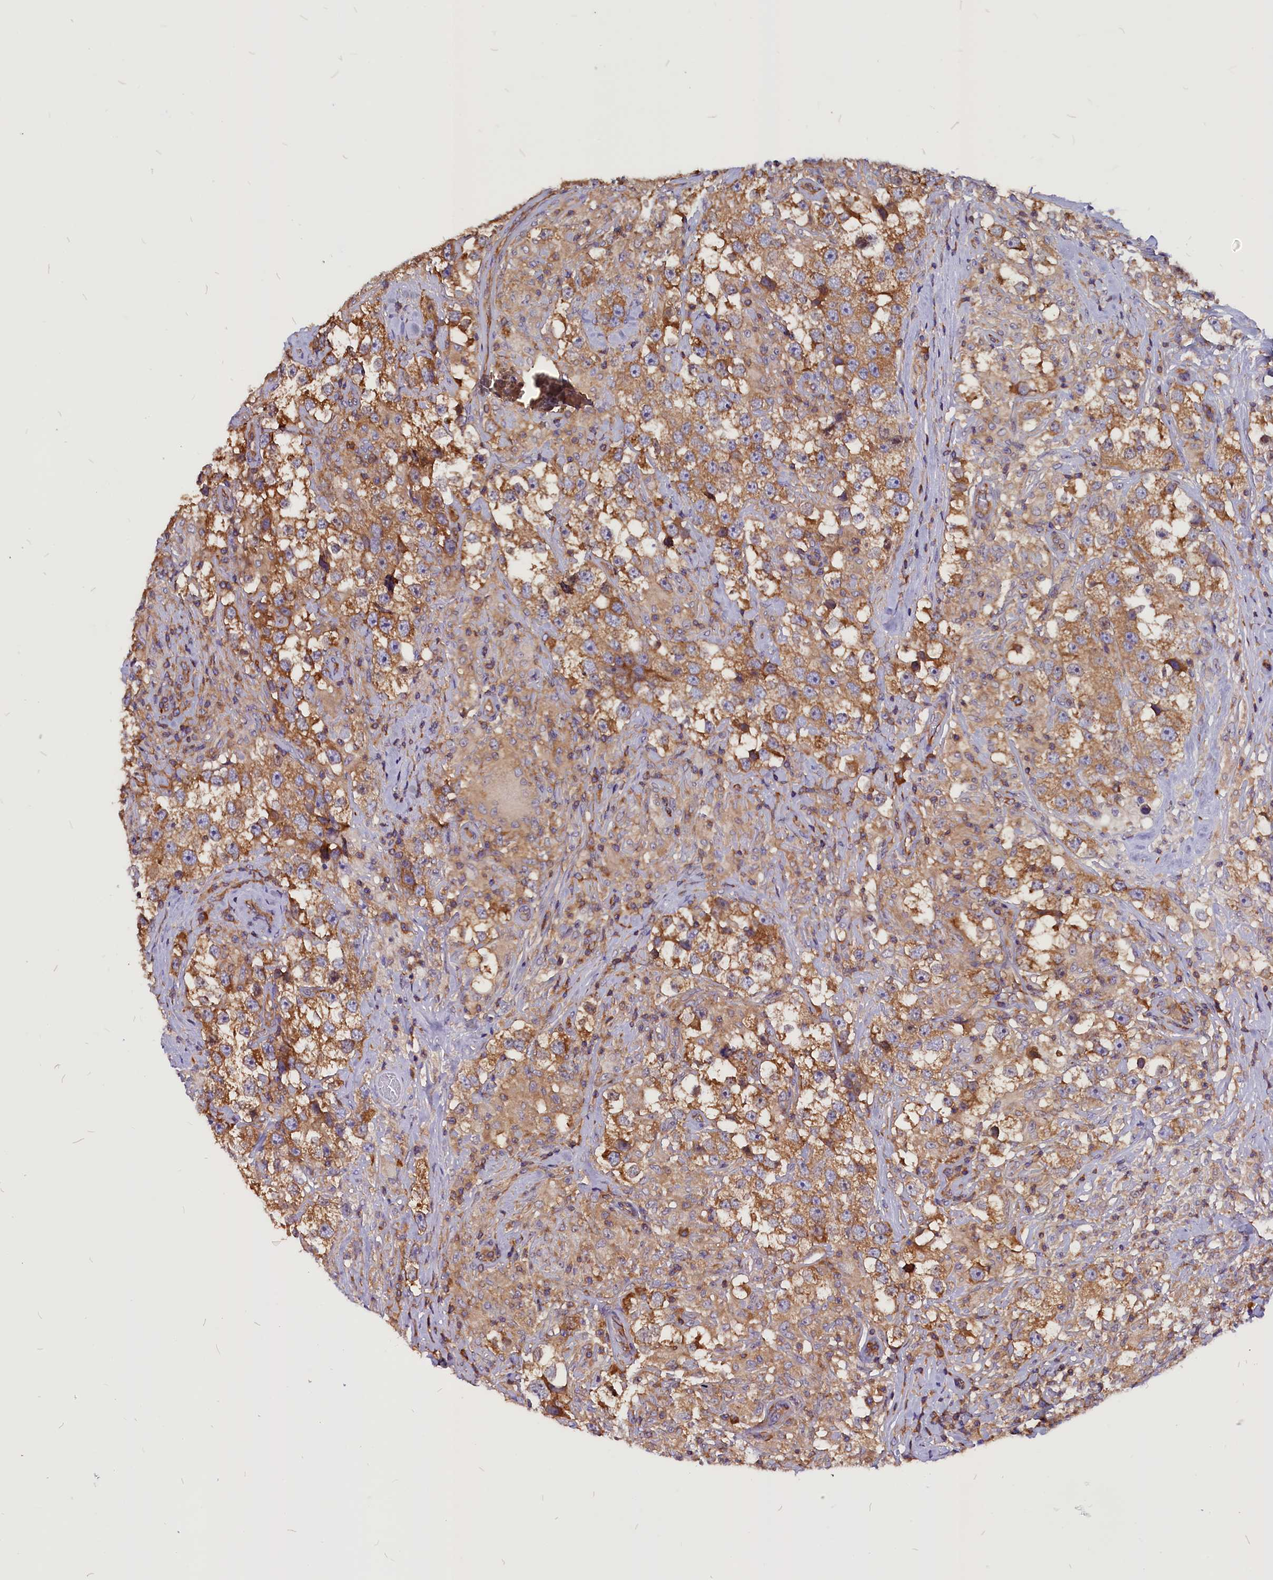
{"staining": {"intensity": "moderate", "quantity": ">75%", "location": "cytoplasmic/membranous"}, "tissue": "testis cancer", "cell_type": "Tumor cells", "image_type": "cancer", "snomed": [{"axis": "morphology", "description": "Seminoma, NOS"}, {"axis": "topography", "description": "Testis"}], "caption": "There is medium levels of moderate cytoplasmic/membranous expression in tumor cells of testis cancer (seminoma), as demonstrated by immunohistochemical staining (brown color).", "gene": "EIF3G", "patient": {"sex": "male", "age": 46}}